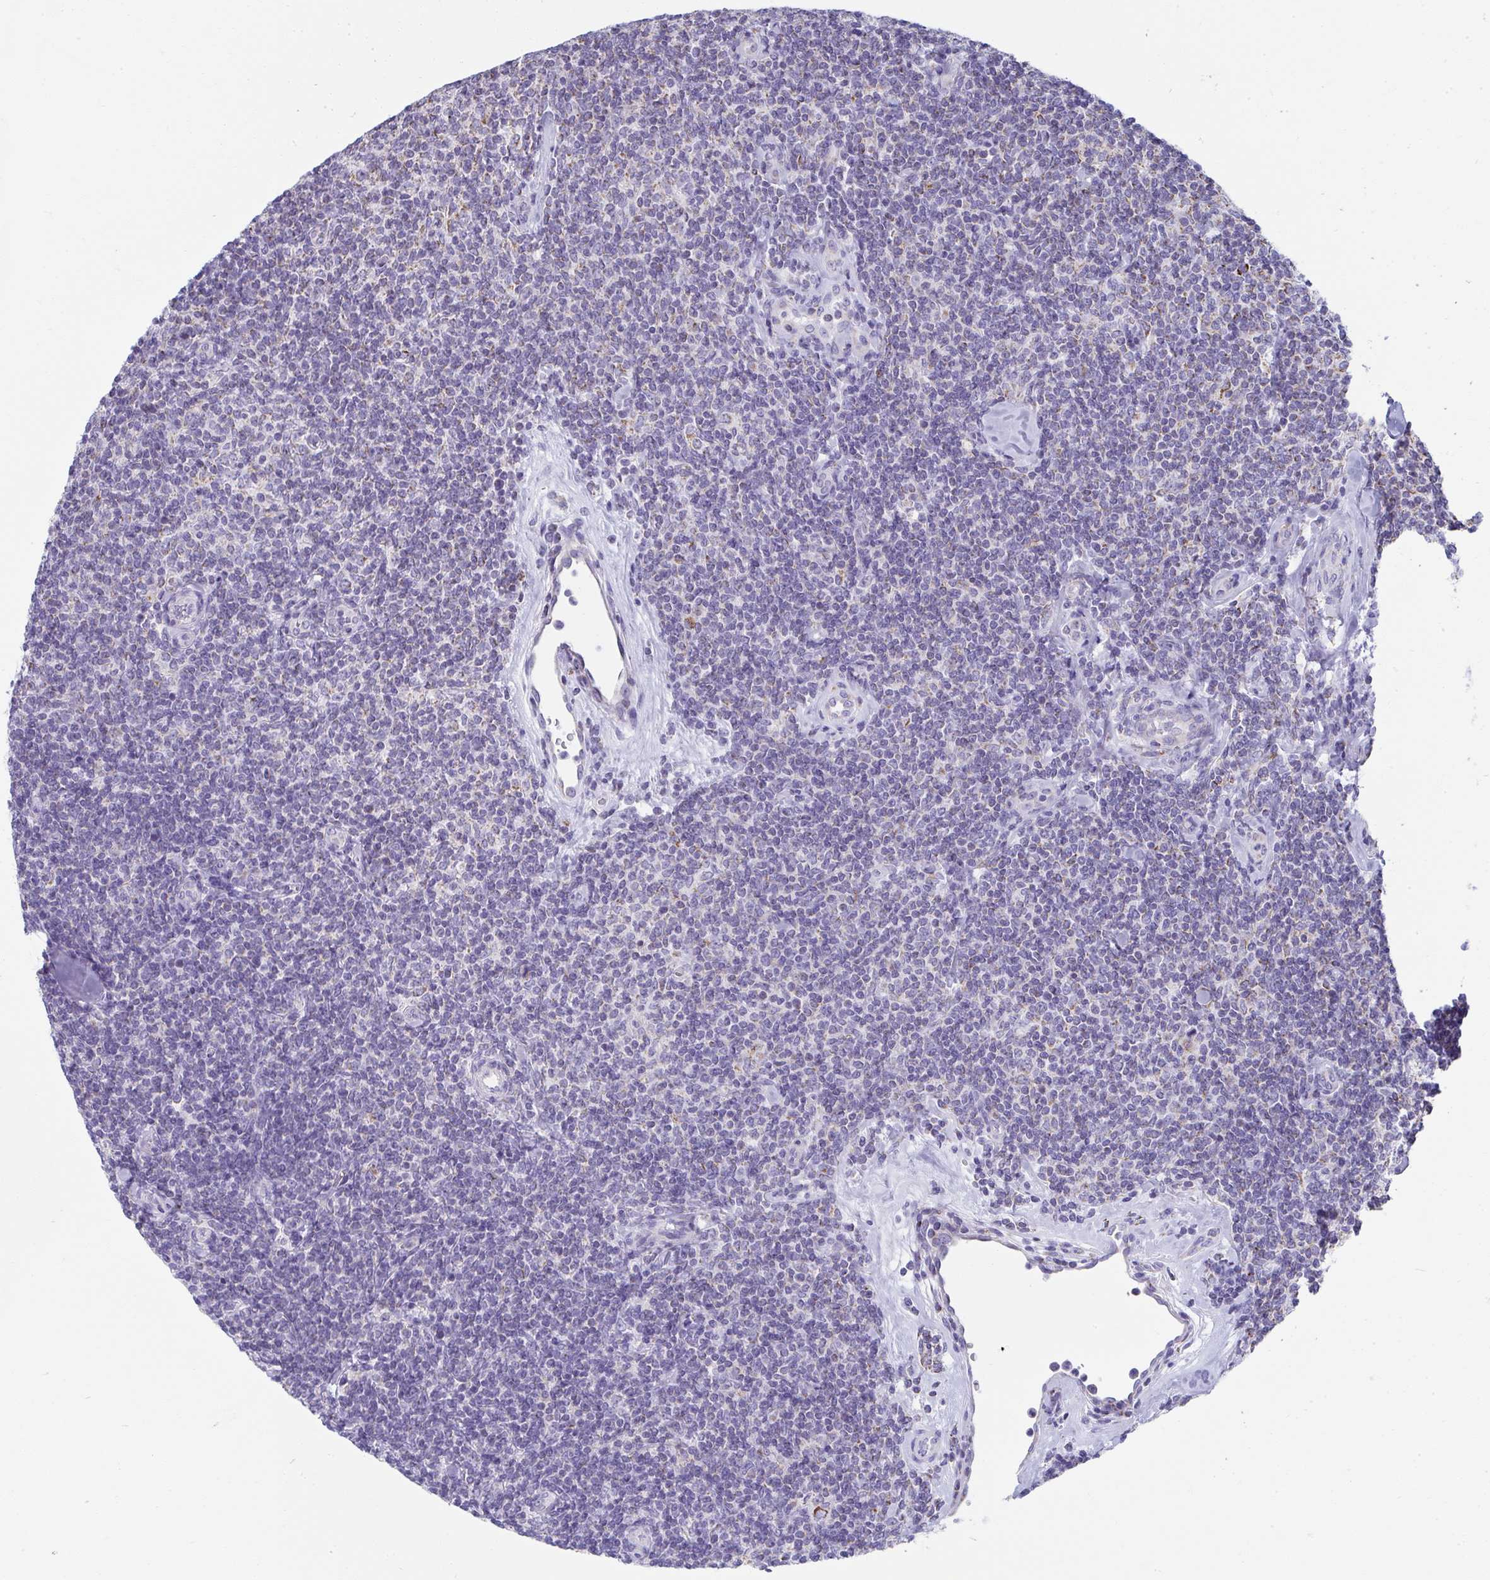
{"staining": {"intensity": "negative", "quantity": "none", "location": "none"}, "tissue": "lymphoma", "cell_type": "Tumor cells", "image_type": "cancer", "snomed": [{"axis": "morphology", "description": "Malignant lymphoma, non-Hodgkin's type, Low grade"}, {"axis": "topography", "description": "Lymph node"}], "caption": "Human lymphoma stained for a protein using immunohistochemistry (IHC) shows no positivity in tumor cells.", "gene": "SLC6A1", "patient": {"sex": "female", "age": 56}}